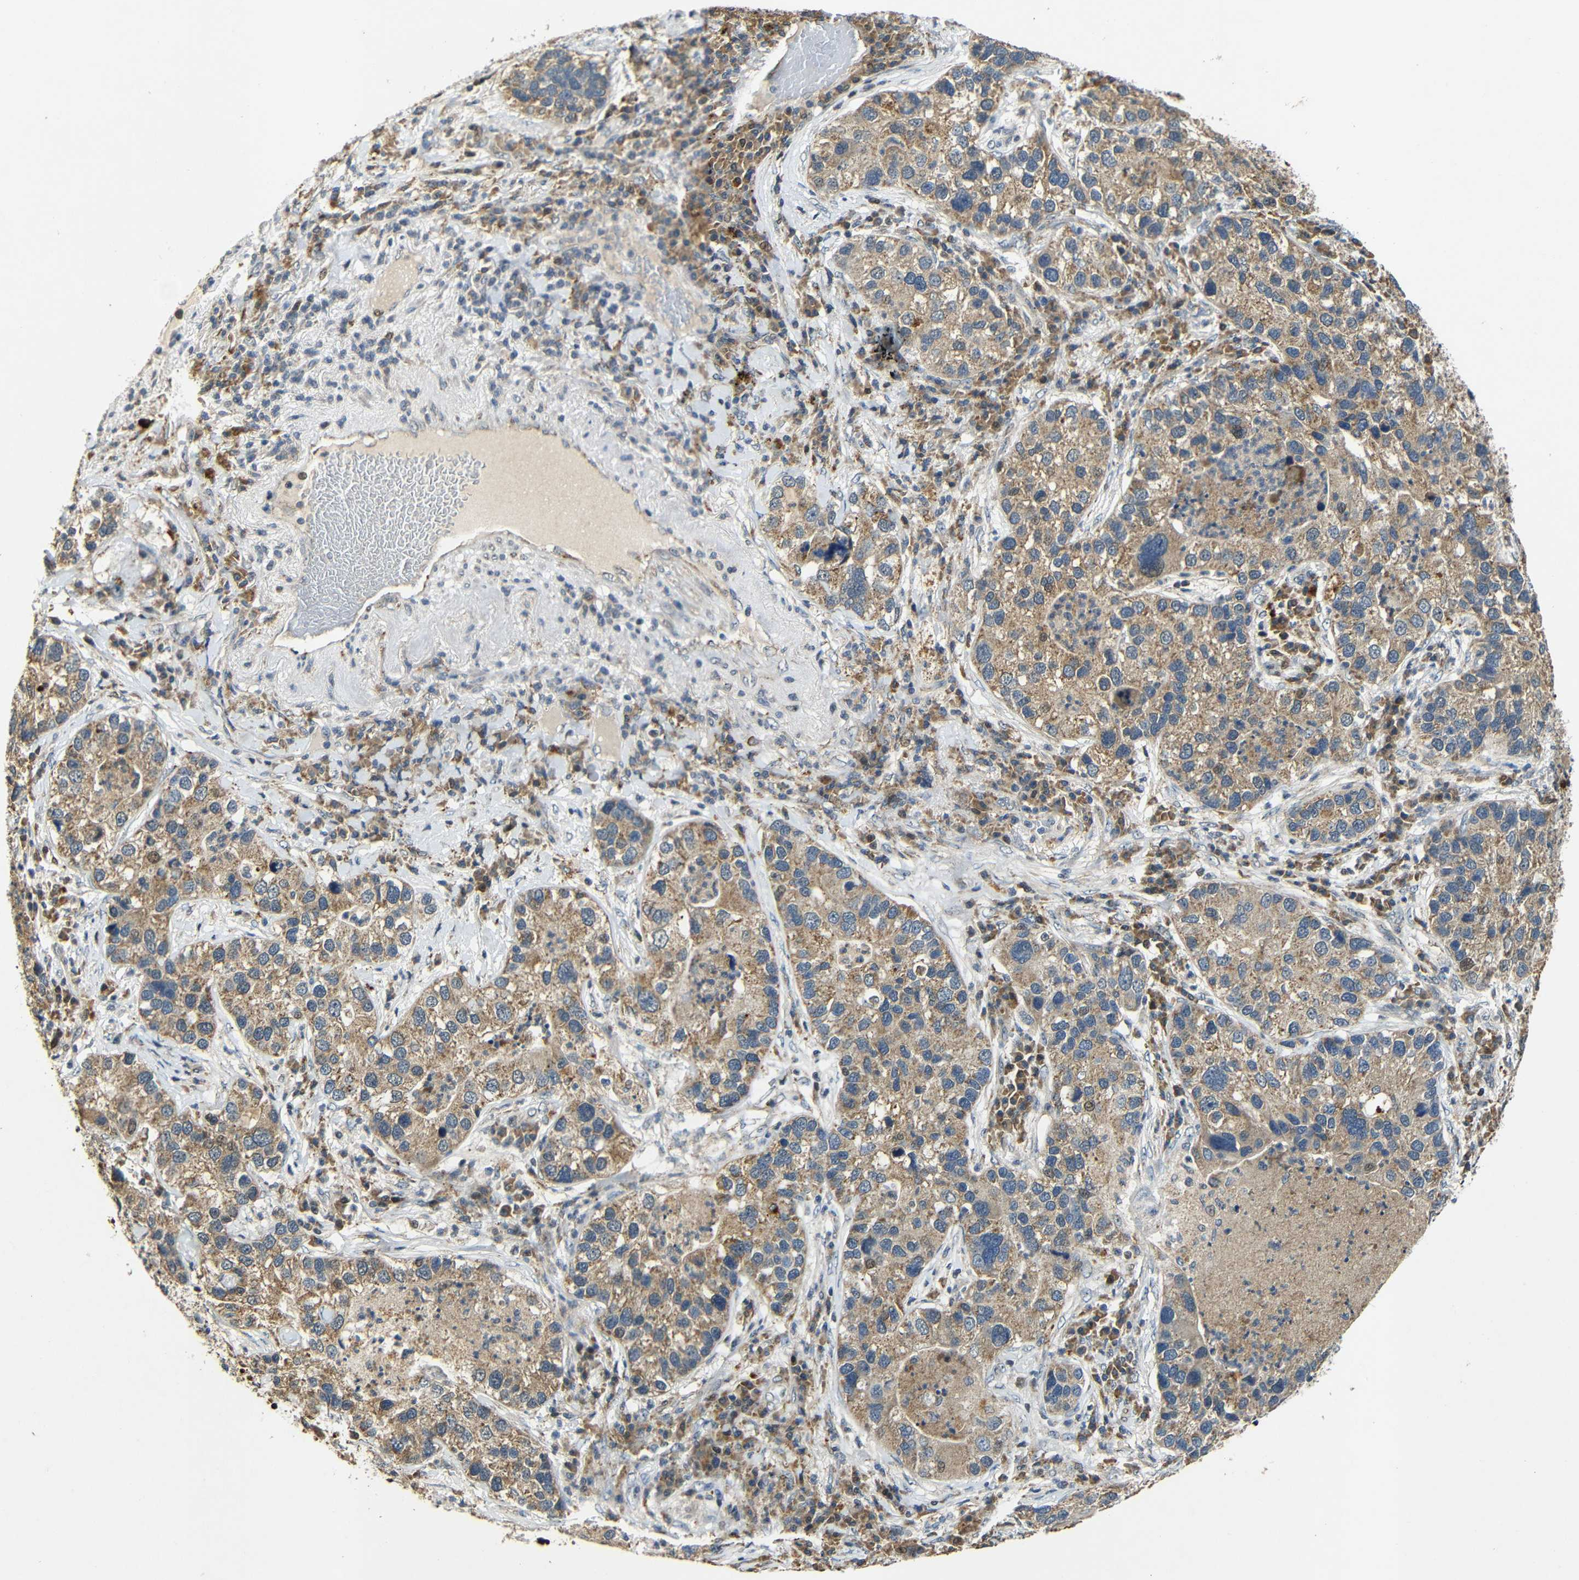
{"staining": {"intensity": "moderate", "quantity": ">75%", "location": "cytoplasmic/membranous"}, "tissue": "lung cancer", "cell_type": "Tumor cells", "image_type": "cancer", "snomed": [{"axis": "morphology", "description": "Normal tissue, NOS"}, {"axis": "morphology", "description": "Adenocarcinoma, NOS"}, {"axis": "topography", "description": "Bronchus"}, {"axis": "topography", "description": "Lung"}], "caption": "IHC (DAB) staining of human lung cancer (adenocarcinoma) shows moderate cytoplasmic/membranous protein expression in about >75% of tumor cells.", "gene": "KAZALD1", "patient": {"sex": "male", "age": 54}}